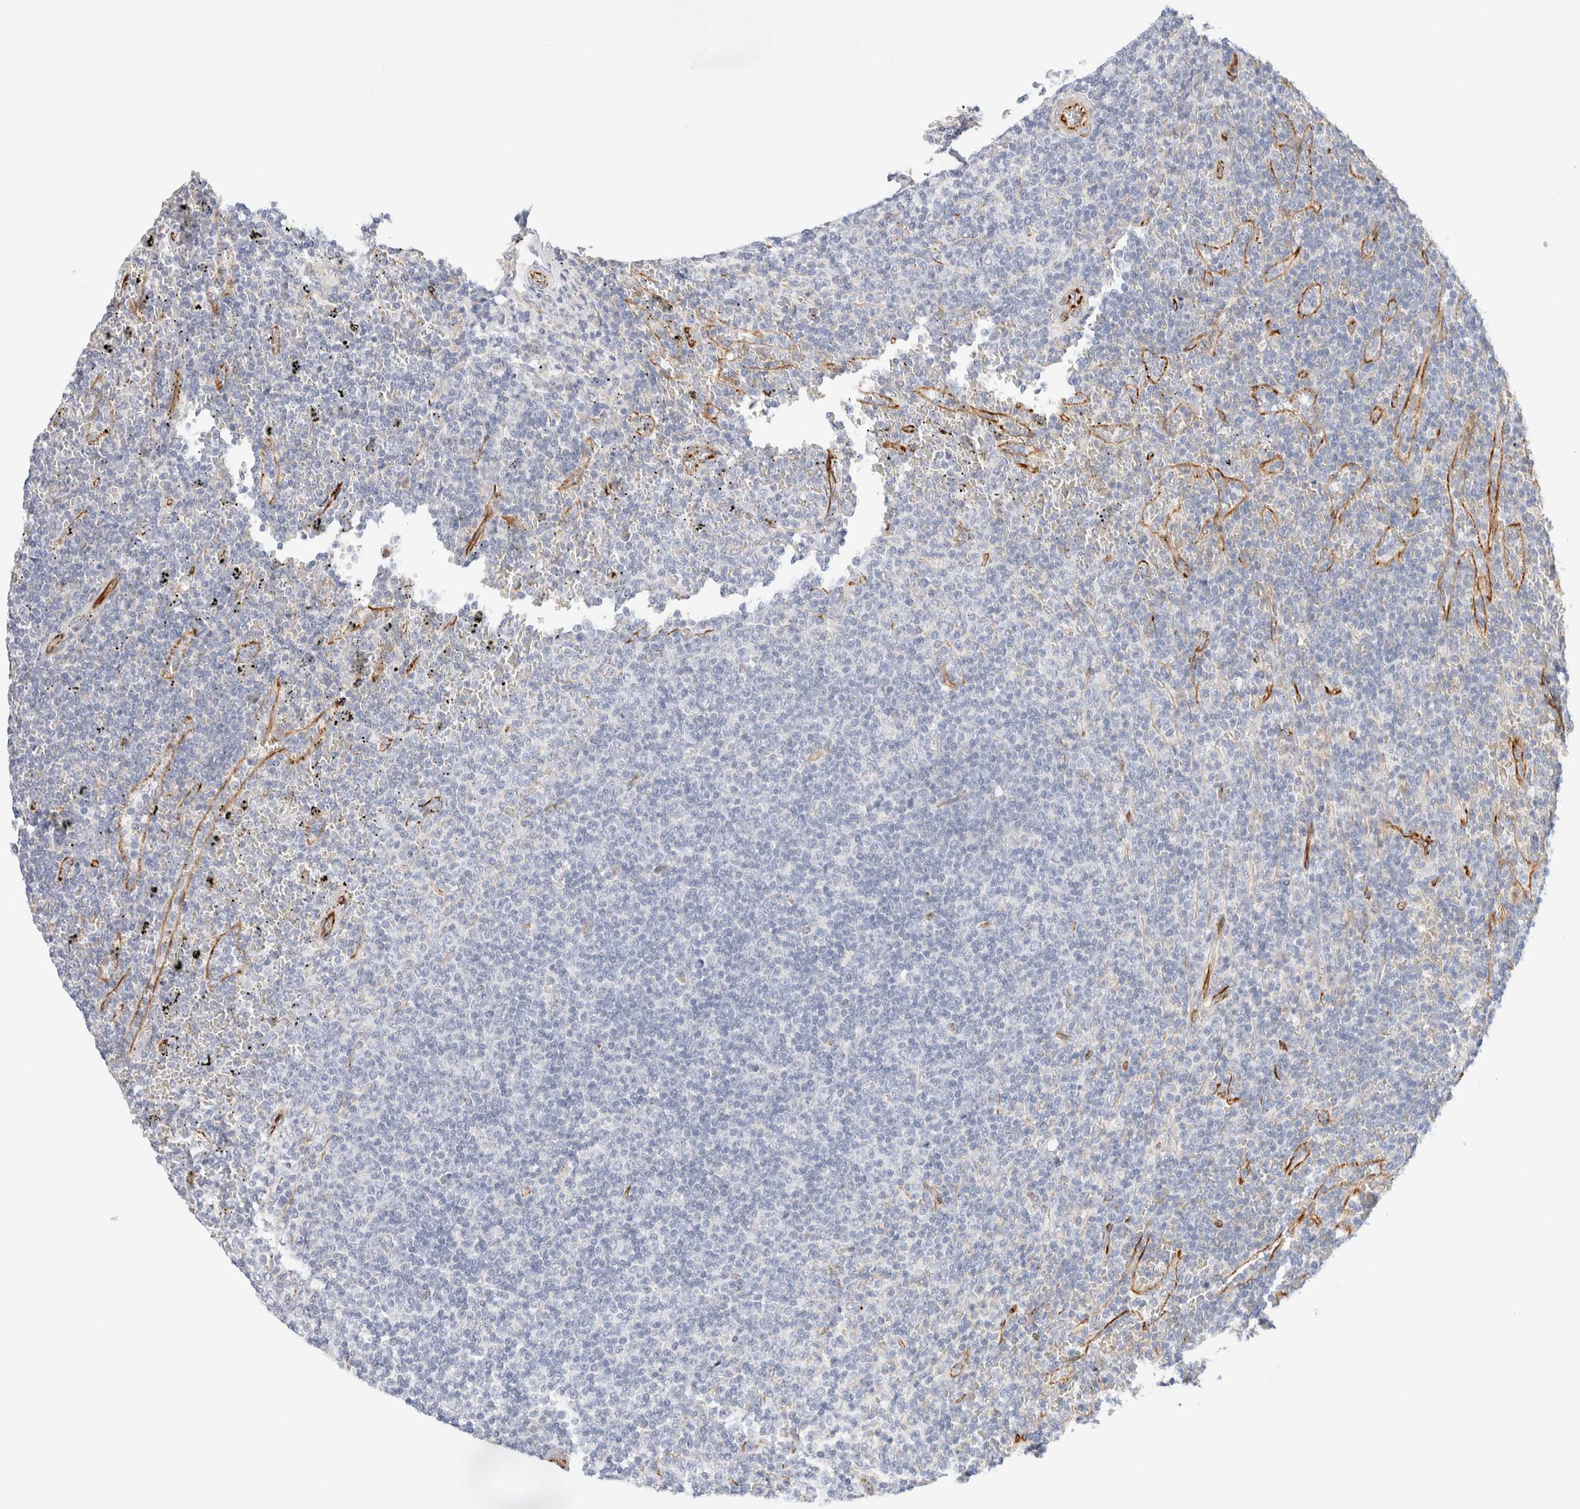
{"staining": {"intensity": "negative", "quantity": "none", "location": "none"}, "tissue": "lymphoma", "cell_type": "Tumor cells", "image_type": "cancer", "snomed": [{"axis": "morphology", "description": "Malignant lymphoma, non-Hodgkin's type, Low grade"}, {"axis": "topography", "description": "Spleen"}], "caption": "Immunohistochemical staining of human malignant lymphoma, non-Hodgkin's type (low-grade) displays no significant expression in tumor cells.", "gene": "SLC25A48", "patient": {"sex": "female", "age": 50}}